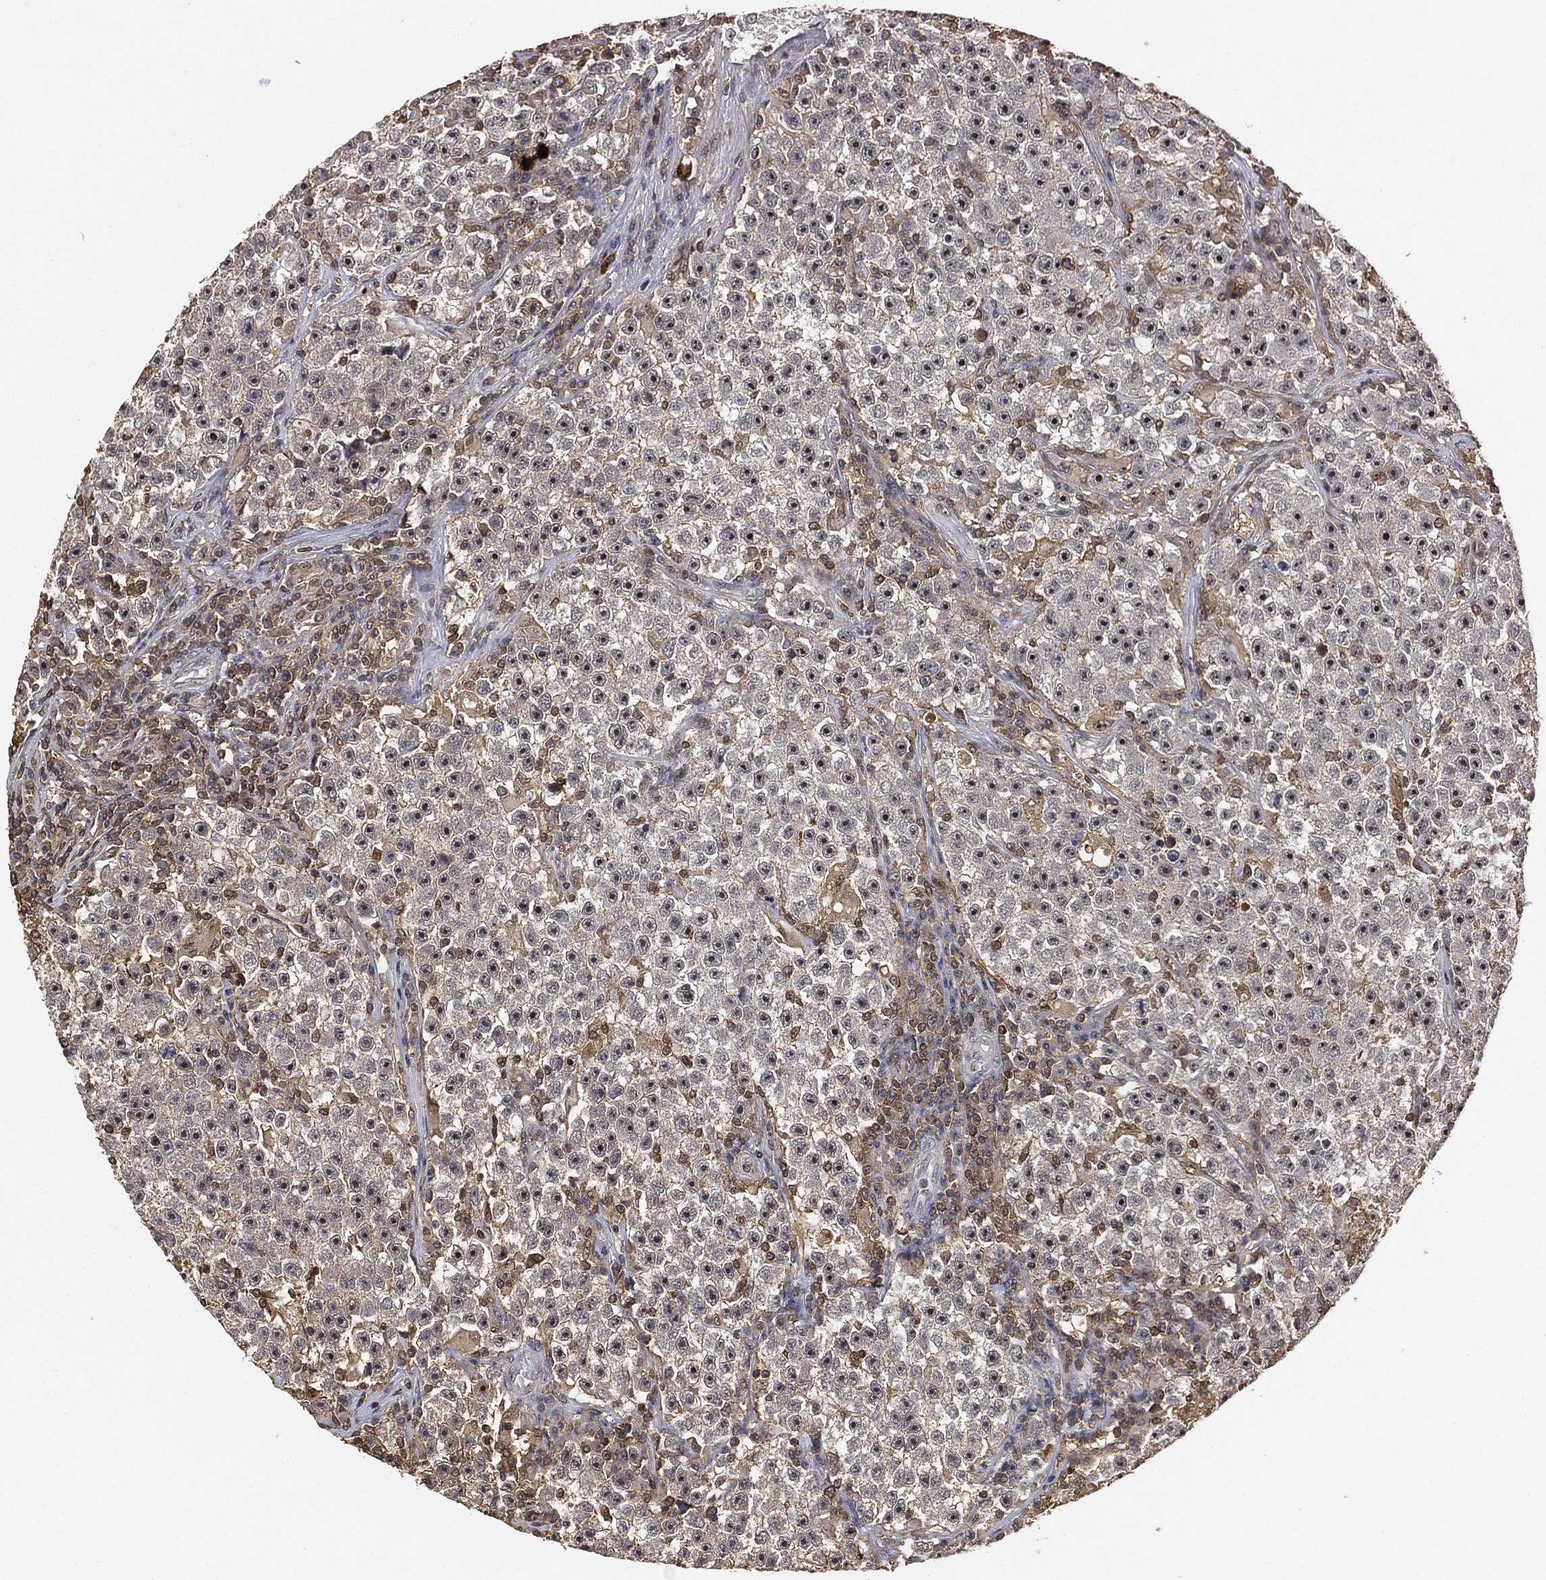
{"staining": {"intensity": "moderate", "quantity": "25%-75%", "location": "nuclear"}, "tissue": "testis cancer", "cell_type": "Tumor cells", "image_type": "cancer", "snomed": [{"axis": "morphology", "description": "Seminoma, NOS"}, {"axis": "topography", "description": "Testis"}], "caption": "Testis cancer (seminoma) stained for a protein displays moderate nuclear positivity in tumor cells. (DAB = brown stain, brightfield microscopy at high magnification).", "gene": "CRYL1", "patient": {"sex": "male", "age": 22}}